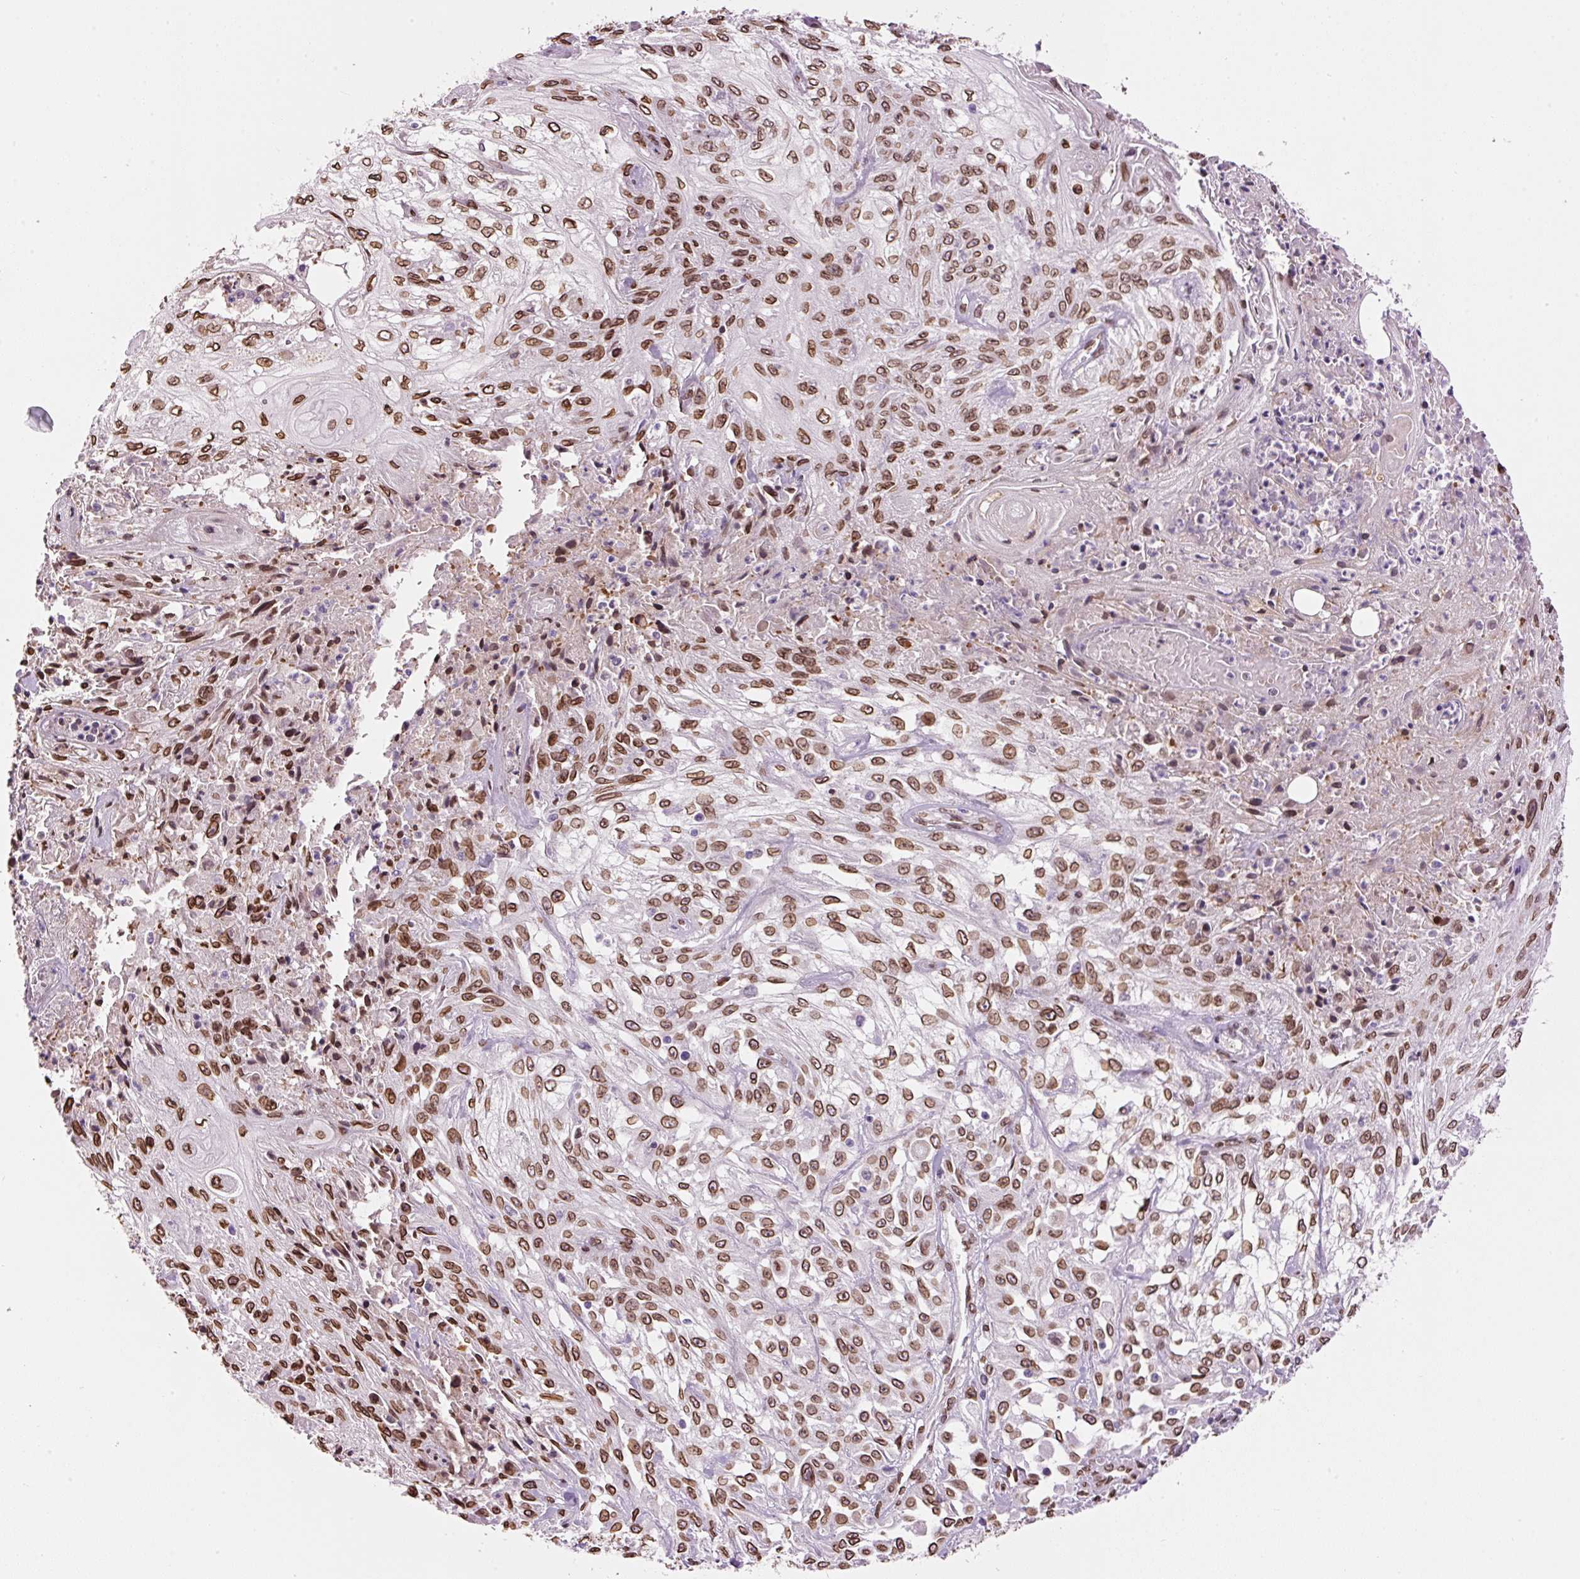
{"staining": {"intensity": "moderate", "quantity": ">75%", "location": "cytoplasmic/membranous,nuclear"}, "tissue": "skin cancer", "cell_type": "Tumor cells", "image_type": "cancer", "snomed": [{"axis": "morphology", "description": "Squamous cell carcinoma, NOS"}, {"axis": "morphology", "description": "Squamous cell carcinoma, metastatic, NOS"}, {"axis": "topography", "description": "Skin"}, {"axis": "topography", "description": "Lymph node"}], "caption": "IHC histopathology image of neoplastic tissue: skin metastatic squamous cell carcinoma stained using immunohistochemistry (IHC) exhibits medium levels of moderate protein expression localized specifically in the cytoplasmic/membranous and nuclear of tumor cells, appearing as a cytoplasmic/membranous and nuclear brown color.", "gene": "ZNF224", "patient": {"sex": "male", "age": 75}}